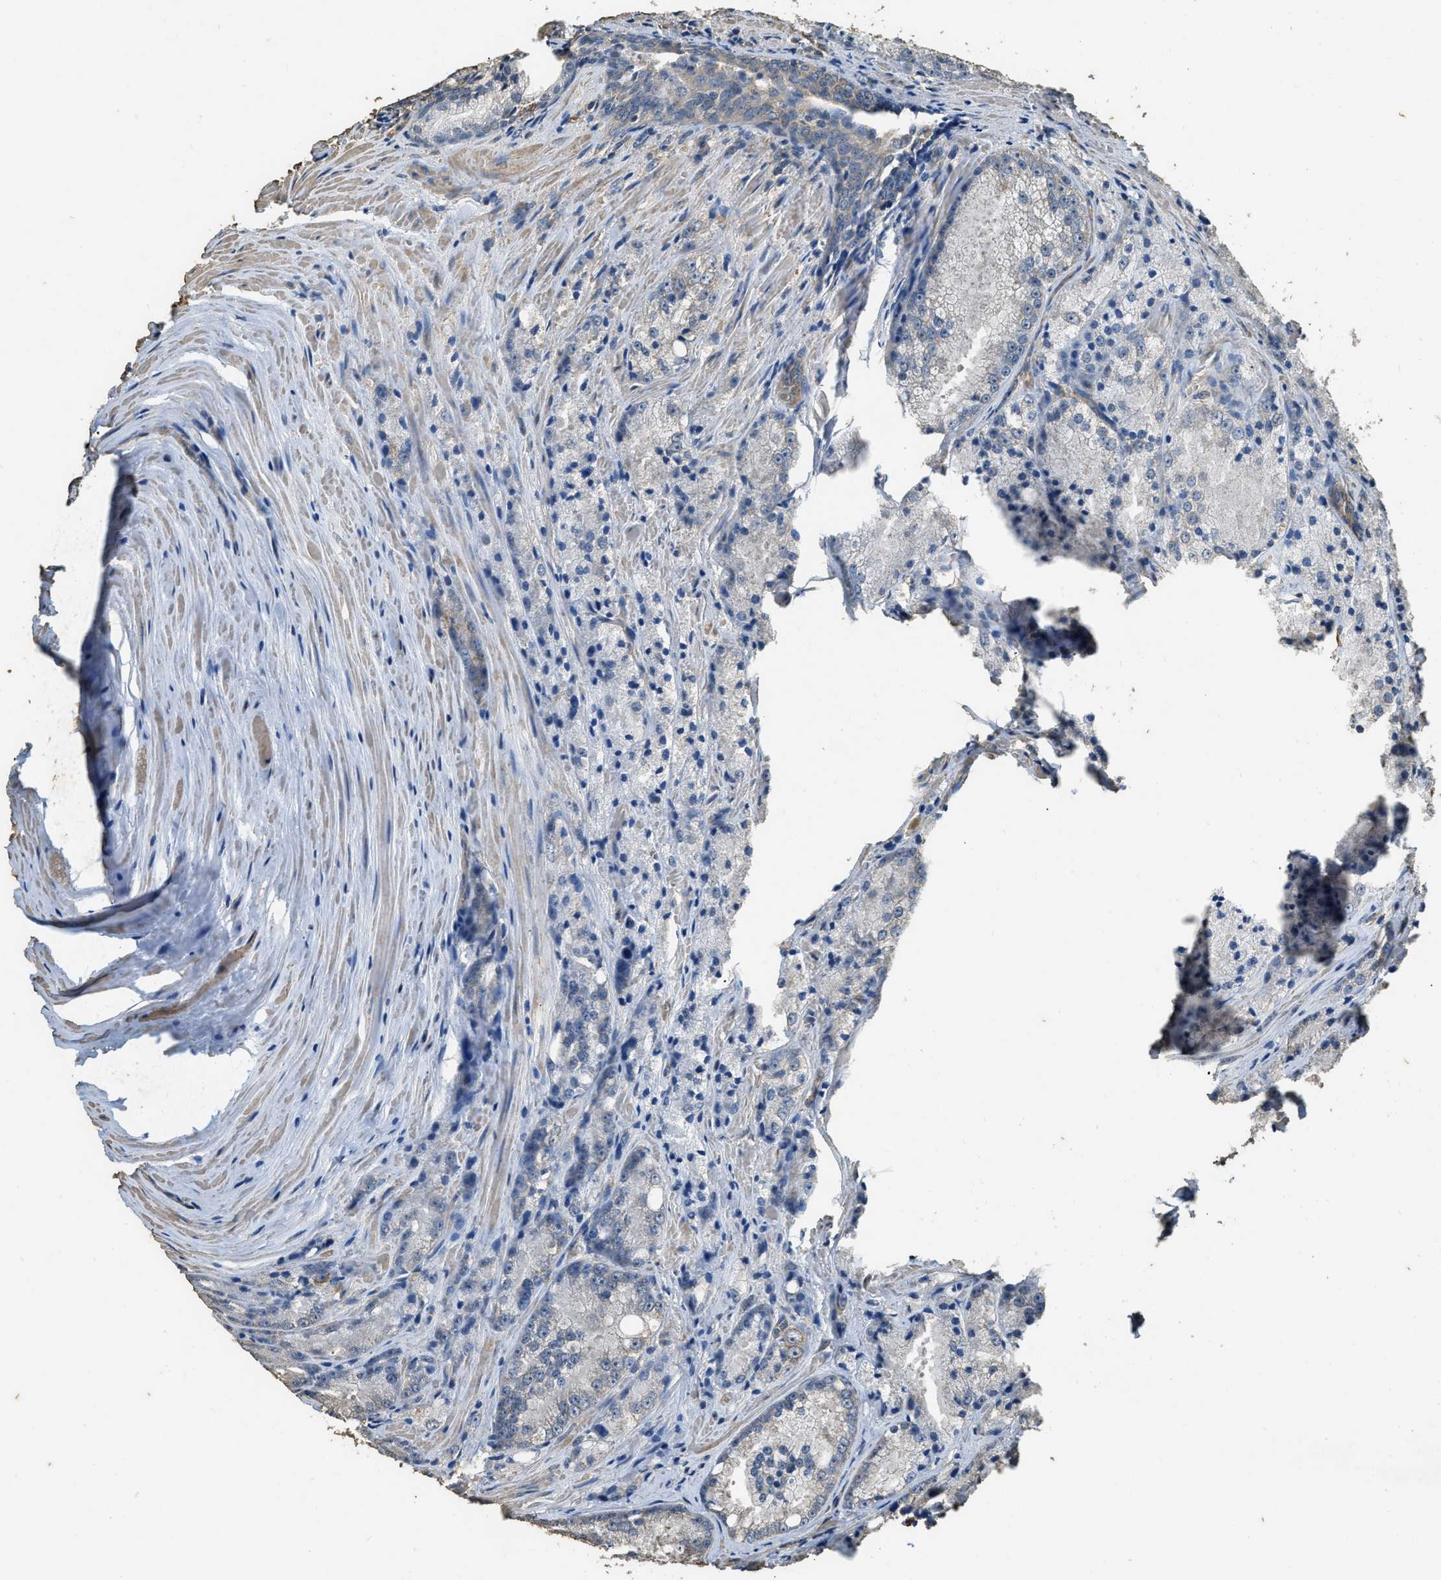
{"staining": {"intensity": "negative", "quantity": "none", "location": "none"}, "tissue": "prostate cancer", "cell_type": "Tumor cells", "image_type": "cancer", "snomed": [{"axis": "morphology", "description": "Adenocarcinoma, Low grade"}, {"axis": "topography", "description": "Prostate"}], "caption": "DAB (3,3'-diaminobenzidine) immunohistochemical staining of prostate low-grade adenocarcinoma shows no significant positivity in tumor cells. (Immunohistochemistry, brightfield microscopy, high magnification).", "gene": "MIB1", "patient": {"sex": "male", "age": 64}}